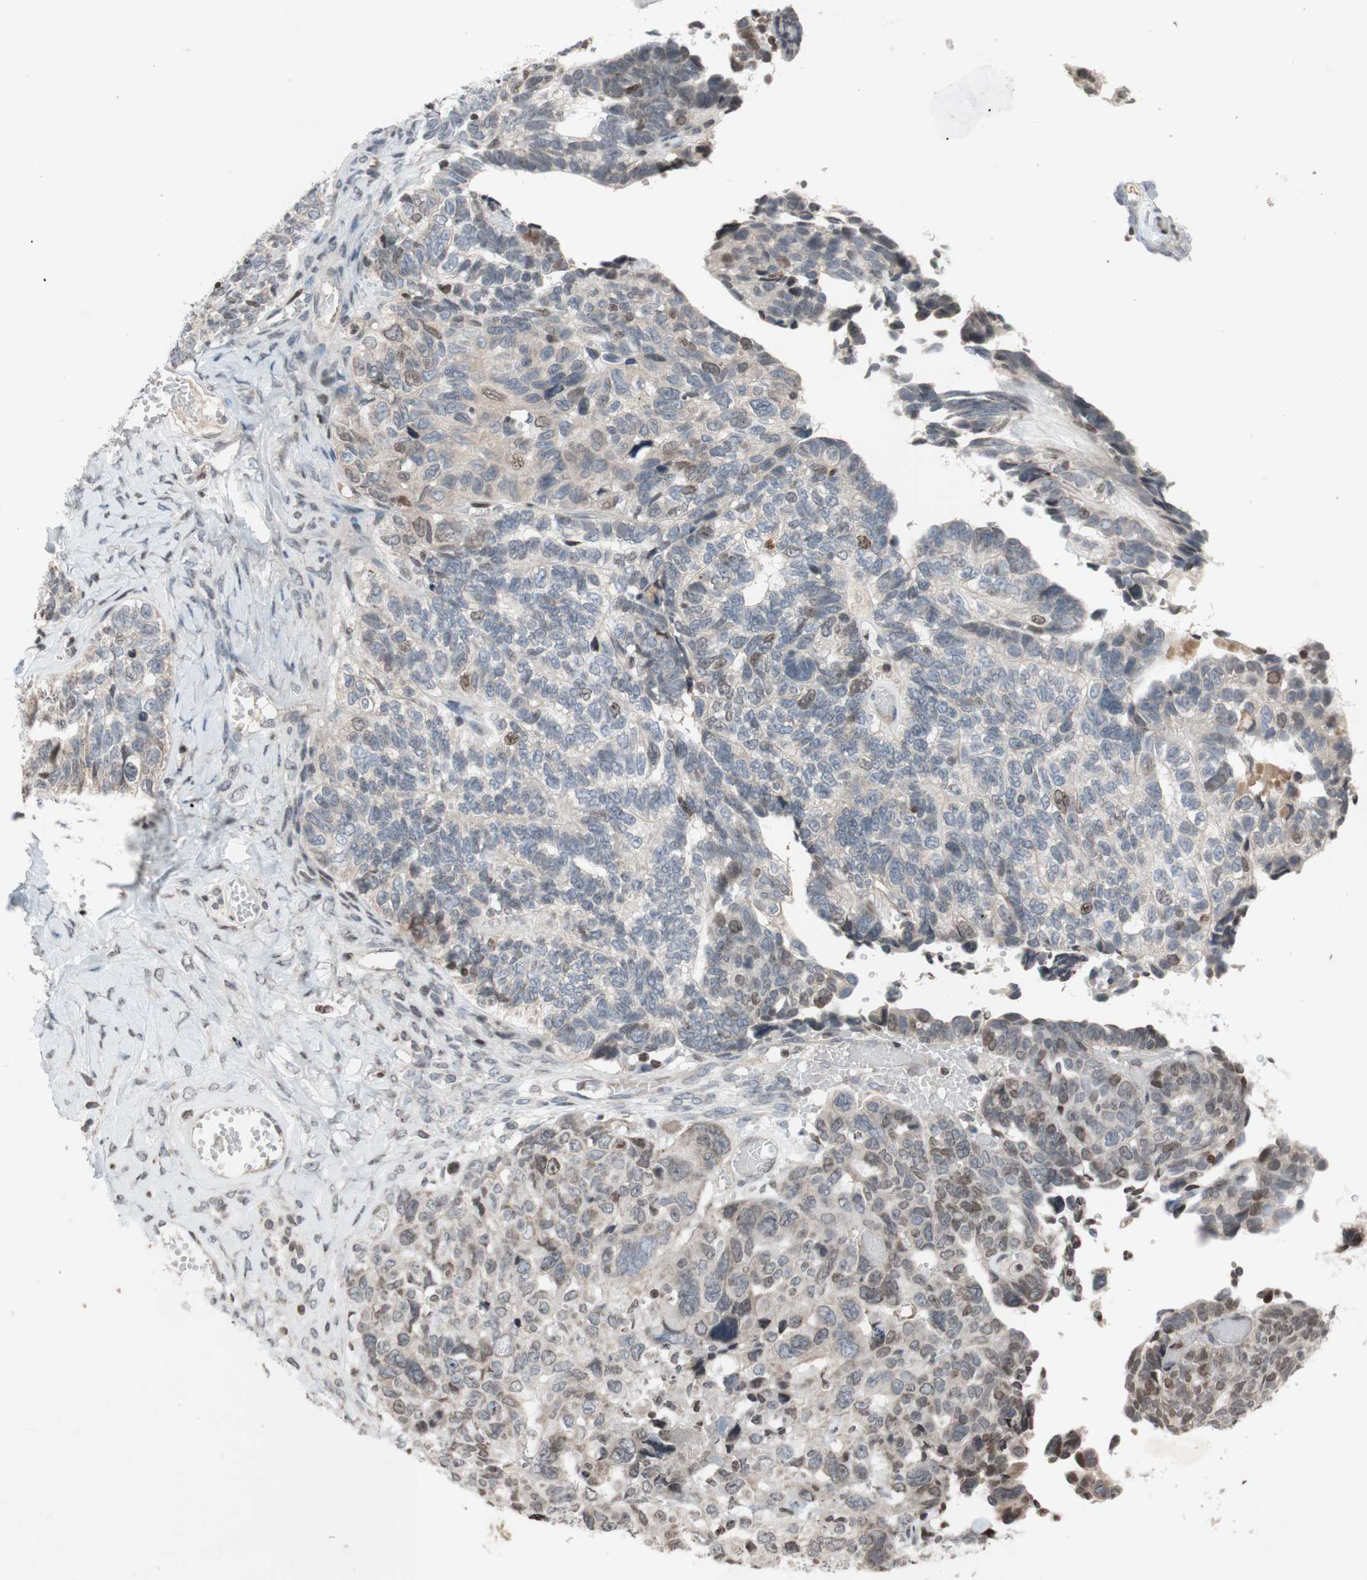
{"staining": {"intensity": "moderate", "quantity": "<25%", "location": "cytoplasmic/membranous,nuclear"}, "tissue": "ovarian cancer", "cell_type": "Tumor cells", "image_type": "cancer", "snomed": [{"axis": "morphology", "description": "Cystadenocarcinoma, serous, NOS"}, {"axis": "topography", "description": "Ovary"}], "caption": "A low amount of moderate cytoplasmic/membranous and nuclear staining is appreciated in about <25% of tumor cells in serous cystadenocarcinoma (ovarian) tissue. (brown staining indicates protein expression, while blue staining denotes nuclei).", "gene": "MCM6", "patient": {"sex": "female", "age": 79}}